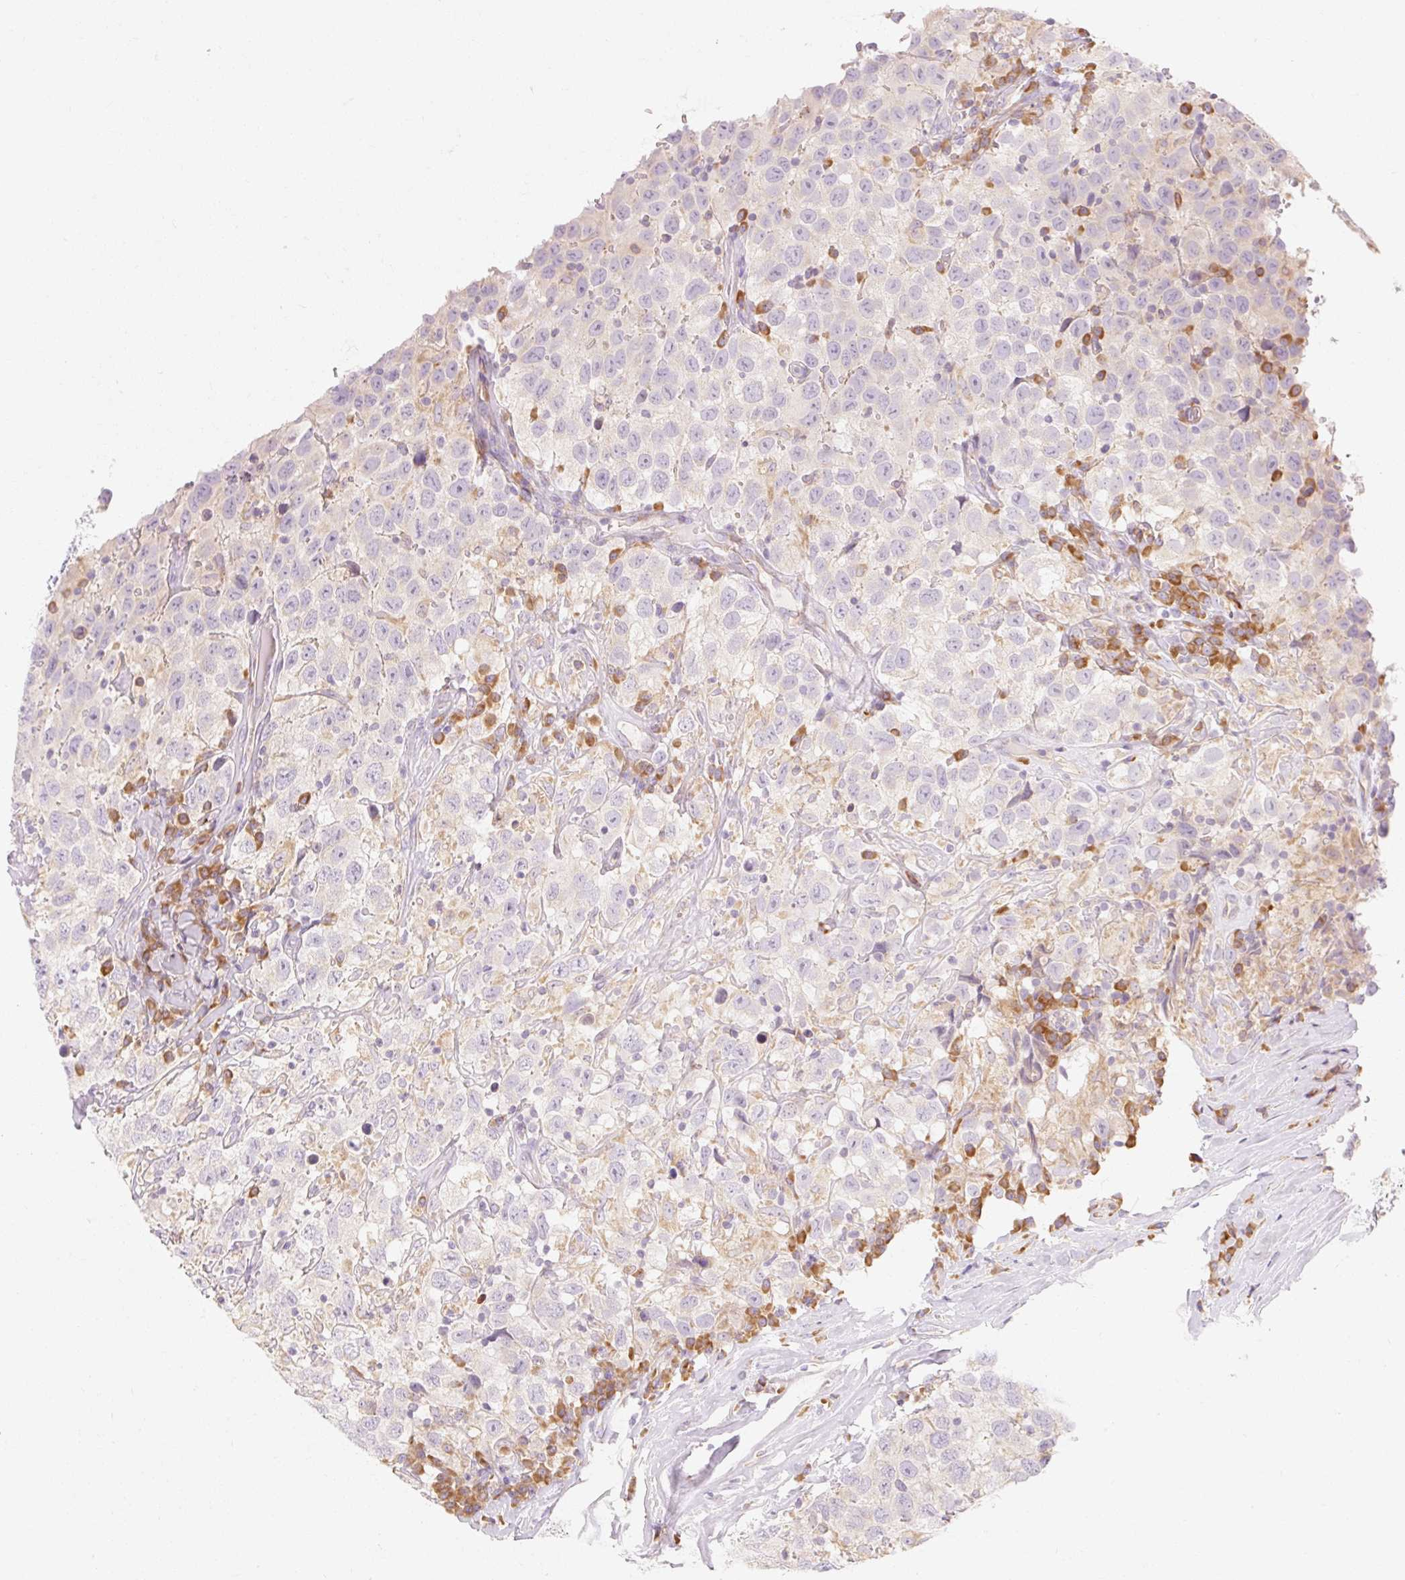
{"staining": {"intensity": "weak", "quantity": "<25%", "location": "cytoplasmic/membranous"}, "tissue": "testis cancer", "cell_type": "Tumor cells", "image_type": "cancer", "snomed": [{"axis": "morphology", "description": "Seminoma, NOS"}, {"axis": "topography", "description": "Testis"}], "caption": "This is an immunohistochemistry micrograph of testis seminoma. There is no expression in tumor cells.", "gene": "MYO1D", "patient": {"sex": "male", "age": 41}}